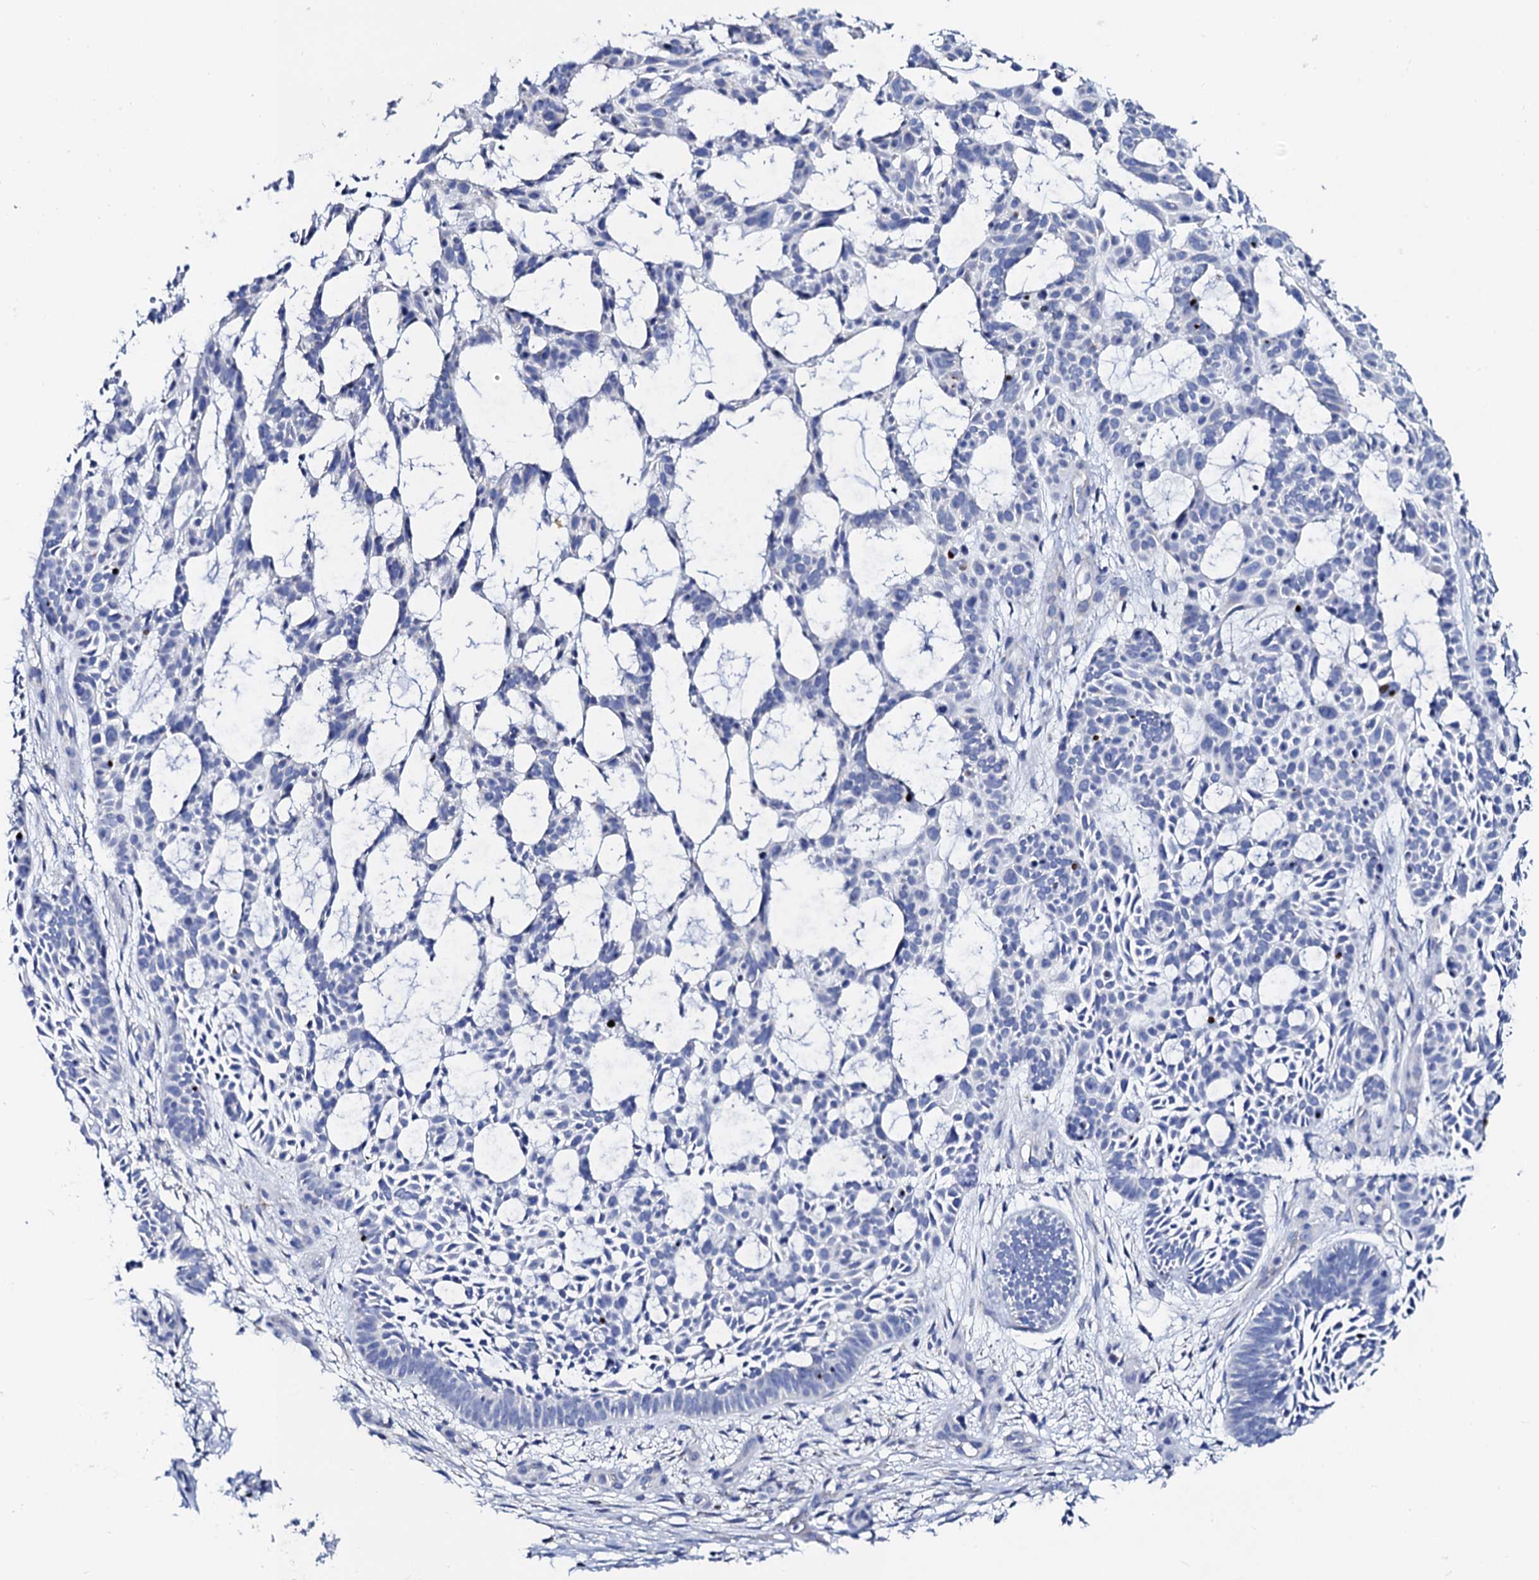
{"staining": {"intensity": "negative", "quantity": "none", "location": "none"}, "tissue": "skin cancer", "cell_type": "Tumor cells", "image_type": "cancer", "snomed": [{"axis": "morphology", "description": "Basal cell carcinoma"}, {"axis": "topography", "description": "Skin"}], "caption": "IHC image of human skin cancer stained for a protein (brown), which shows no staining in tumor cells.", "gene": "ACADSB", "patient": {"sex": "male", "age": 89}}